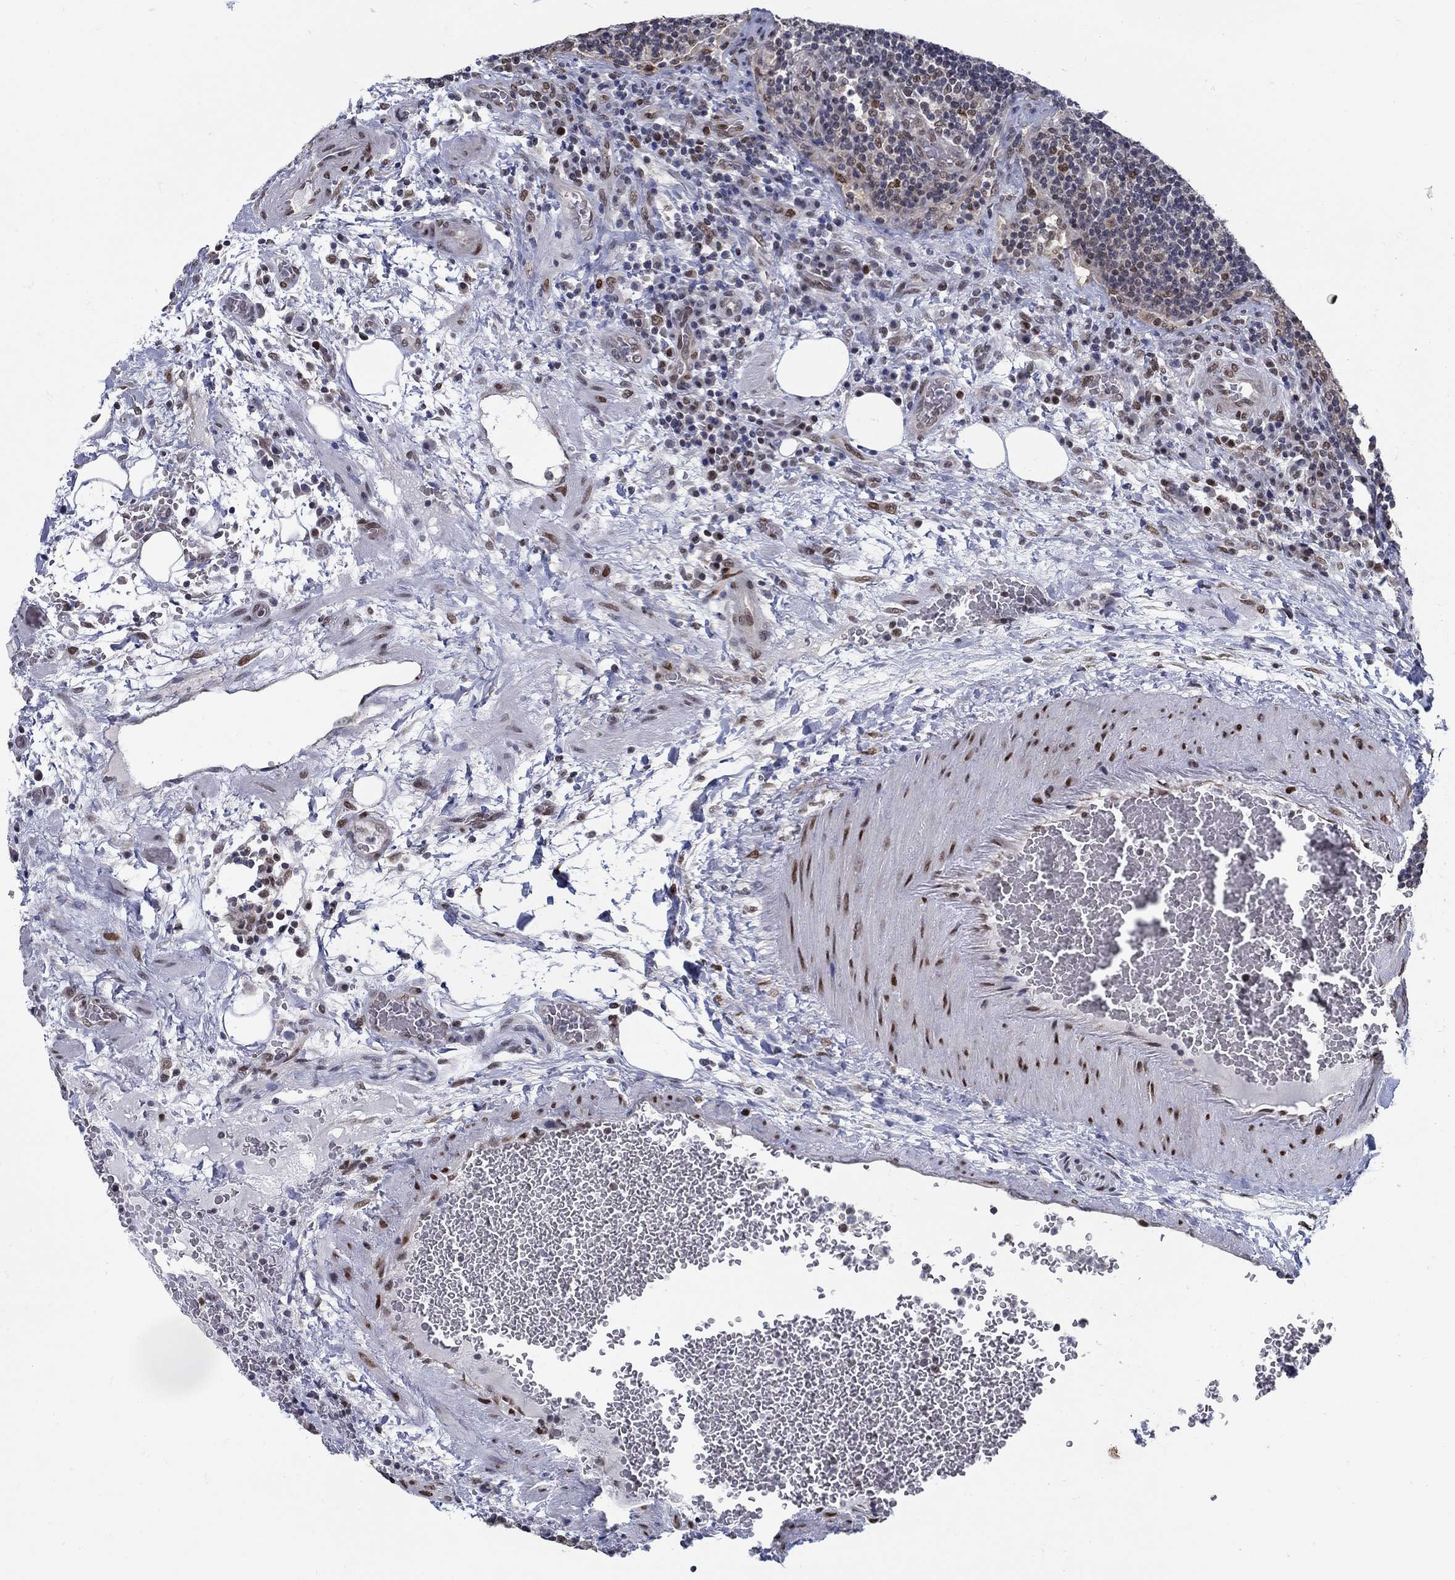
{"staining": {"intensity": "negative", "quantity": "none", "location": "none"}, "tissue": "lymph node", "cell_type": "Germinal center cells", "image_type": "normal", "snomed": [{"axis": "morphology", "description": "Normal tissue, NOS"}, {"axis": "topography", "description": "Lymph node"}], "caption": "Immunohistochemistry (IHC) of benign human lymph node reveals no expression in germinal center cells. The staining was performed using DAB (3,3'-diaminobenzidine) to visualize the protein expression in brown, while the nuclei were stained in blue with hematoxylin (Magnification: 20x).", "gene": "CENPE", "patient": {"sex": "male", "age": 63}}